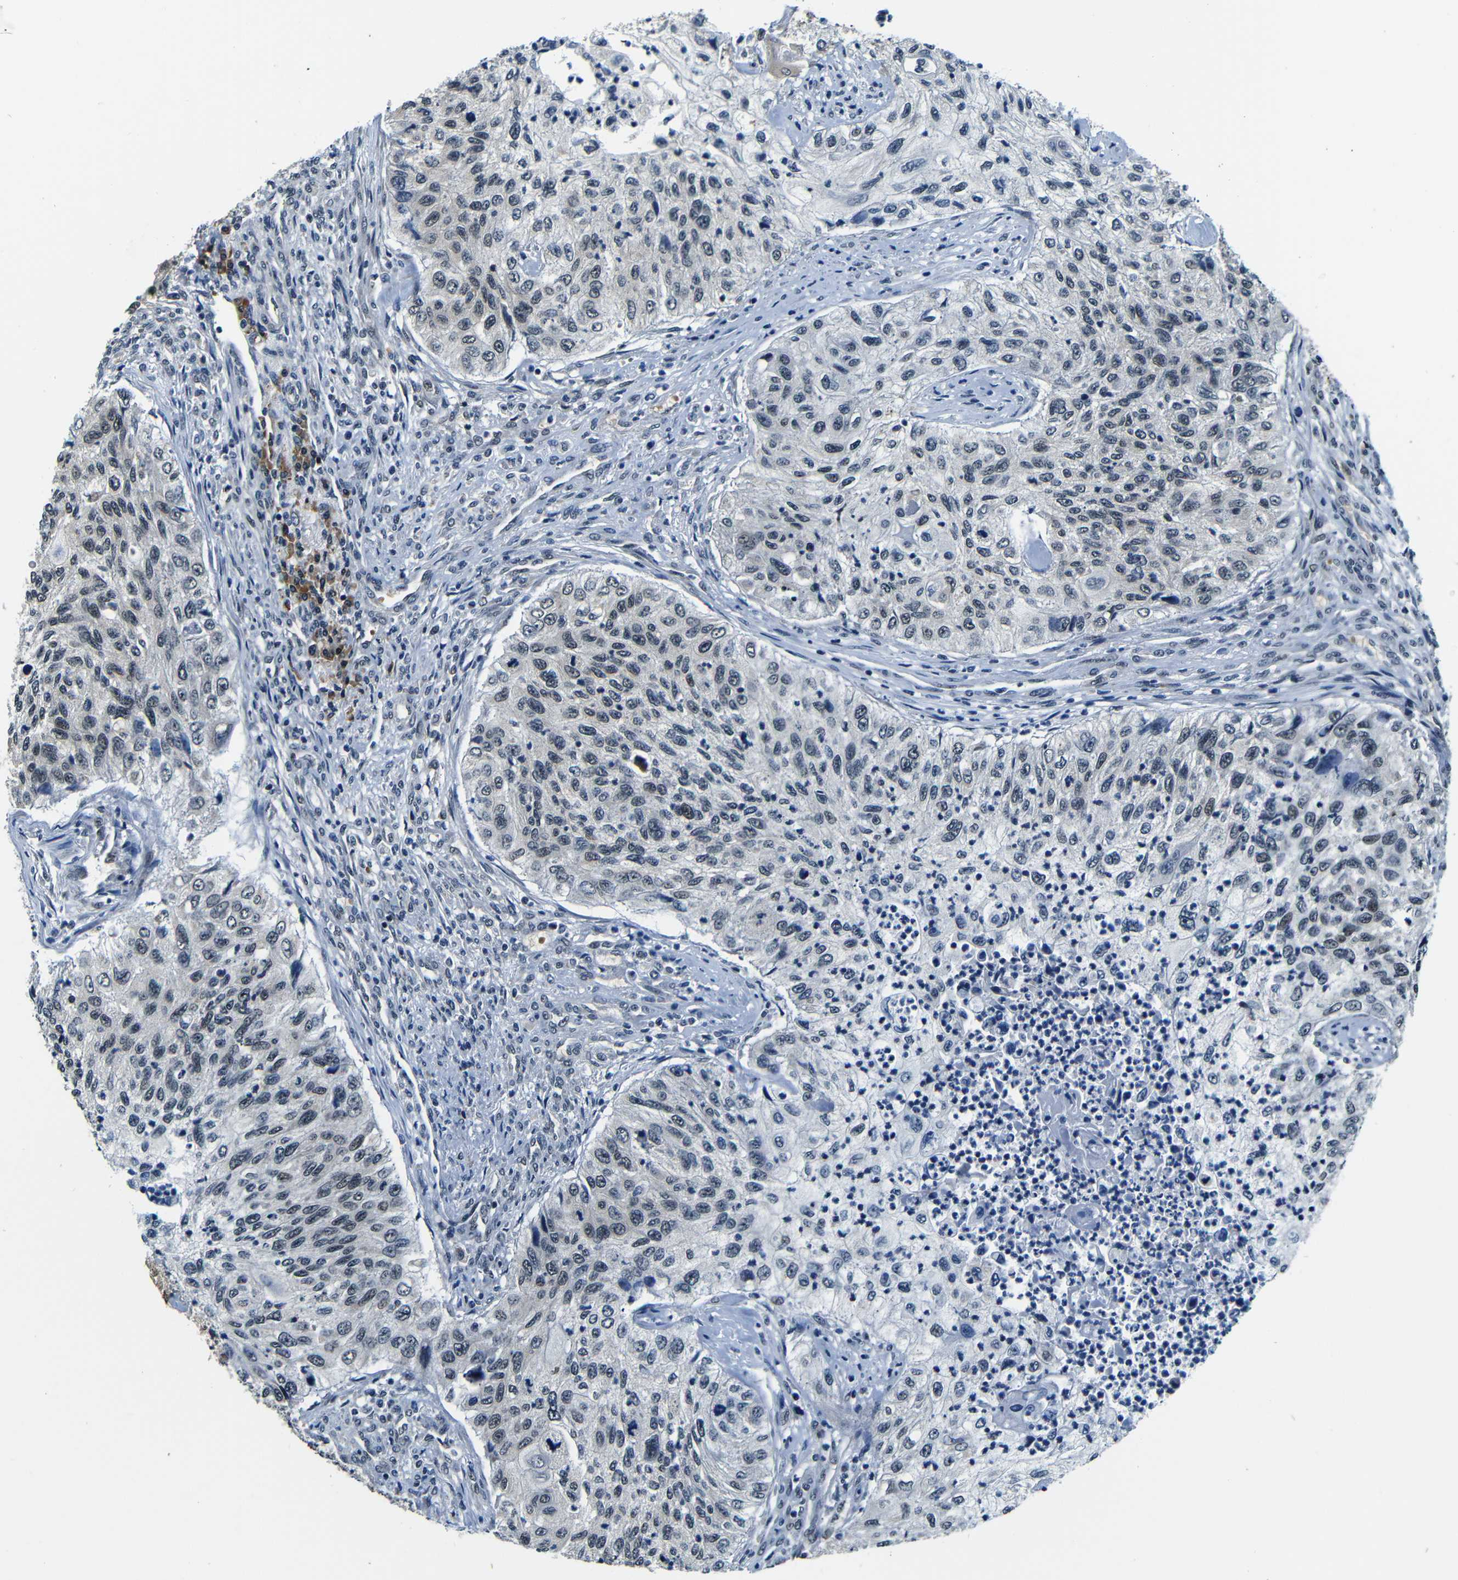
{"staining": {"intensity": "weak", "quantity": "25%-75%", "location": "nuclear"}, "tissue": "urothelial cancer", "cell_type": "Tumor cells", "image_type": "cancer", "snomed": [{"axis": "morphology", "description": "Urothelial carcinoma, High grade"}, {"axis": "topography", "description": "Urinary bladder"}], "caption": "Brown immunohistochemical staining in human urothelial cancer displays weak nuclear expression in approximately 25%-75% of tumor cells.", "gene": "FOXD4", "patient": {"sex": "female", "age": 60}}